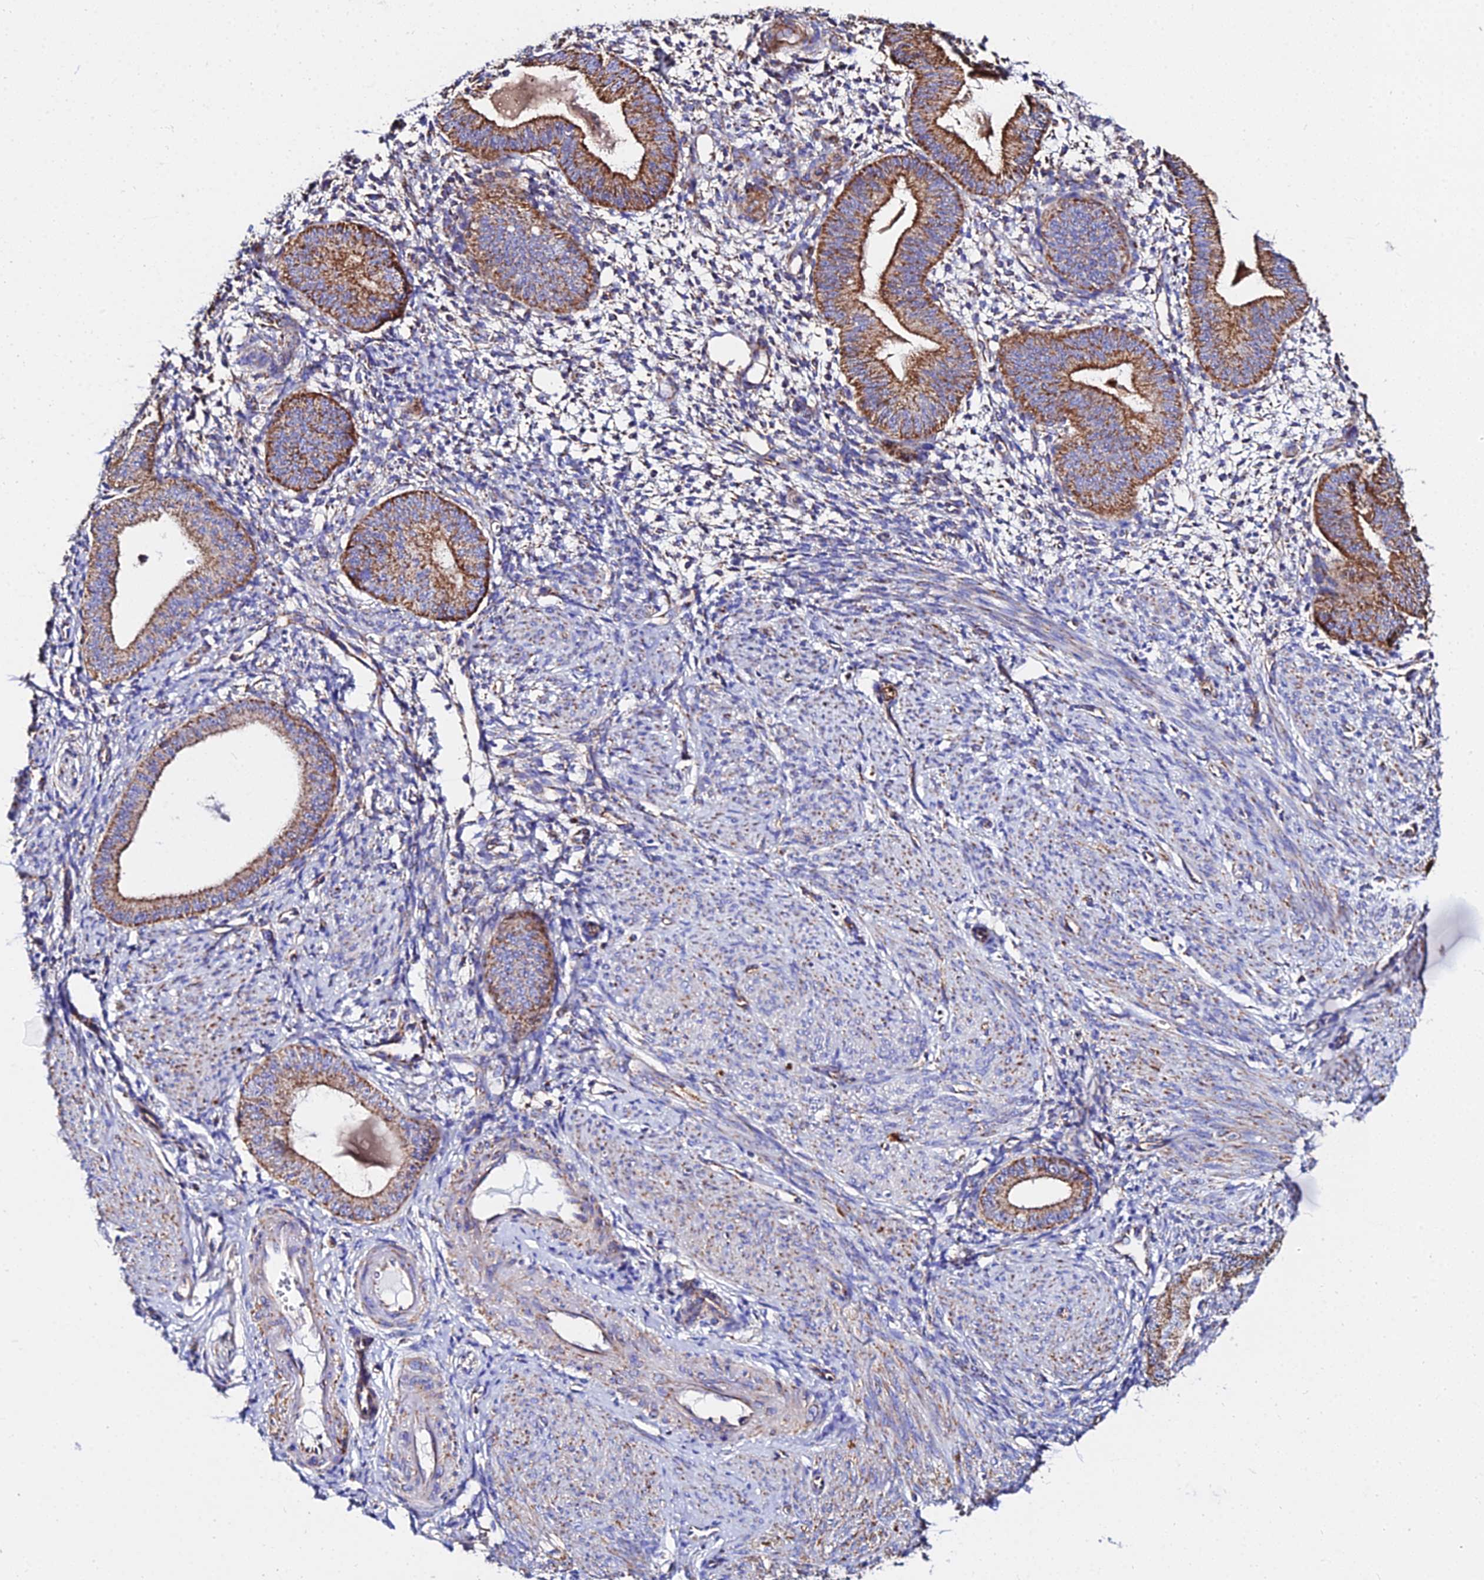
{"staining": {"intensity": "moderate", "quantity": "<25%", "location": "cytoplasmic/membranous"}, "tissue": "endometrium", "cell_type": "Cells in endometrial stroma", "image_type": "normal", "snomed": [{"axis": "morphology", "description": "Normal tissue, NOS"}, {"axis": "topography", "description": "Endometrium"}], "caption": "Immunohistochemical staining of normal endometrium exhibits moderate cytoplasmic/membranous protein positivity in about <25% of cells in endometrial stroma.", "gene": "ZNF573", "patient": {"sex": "female", "age": 49}}